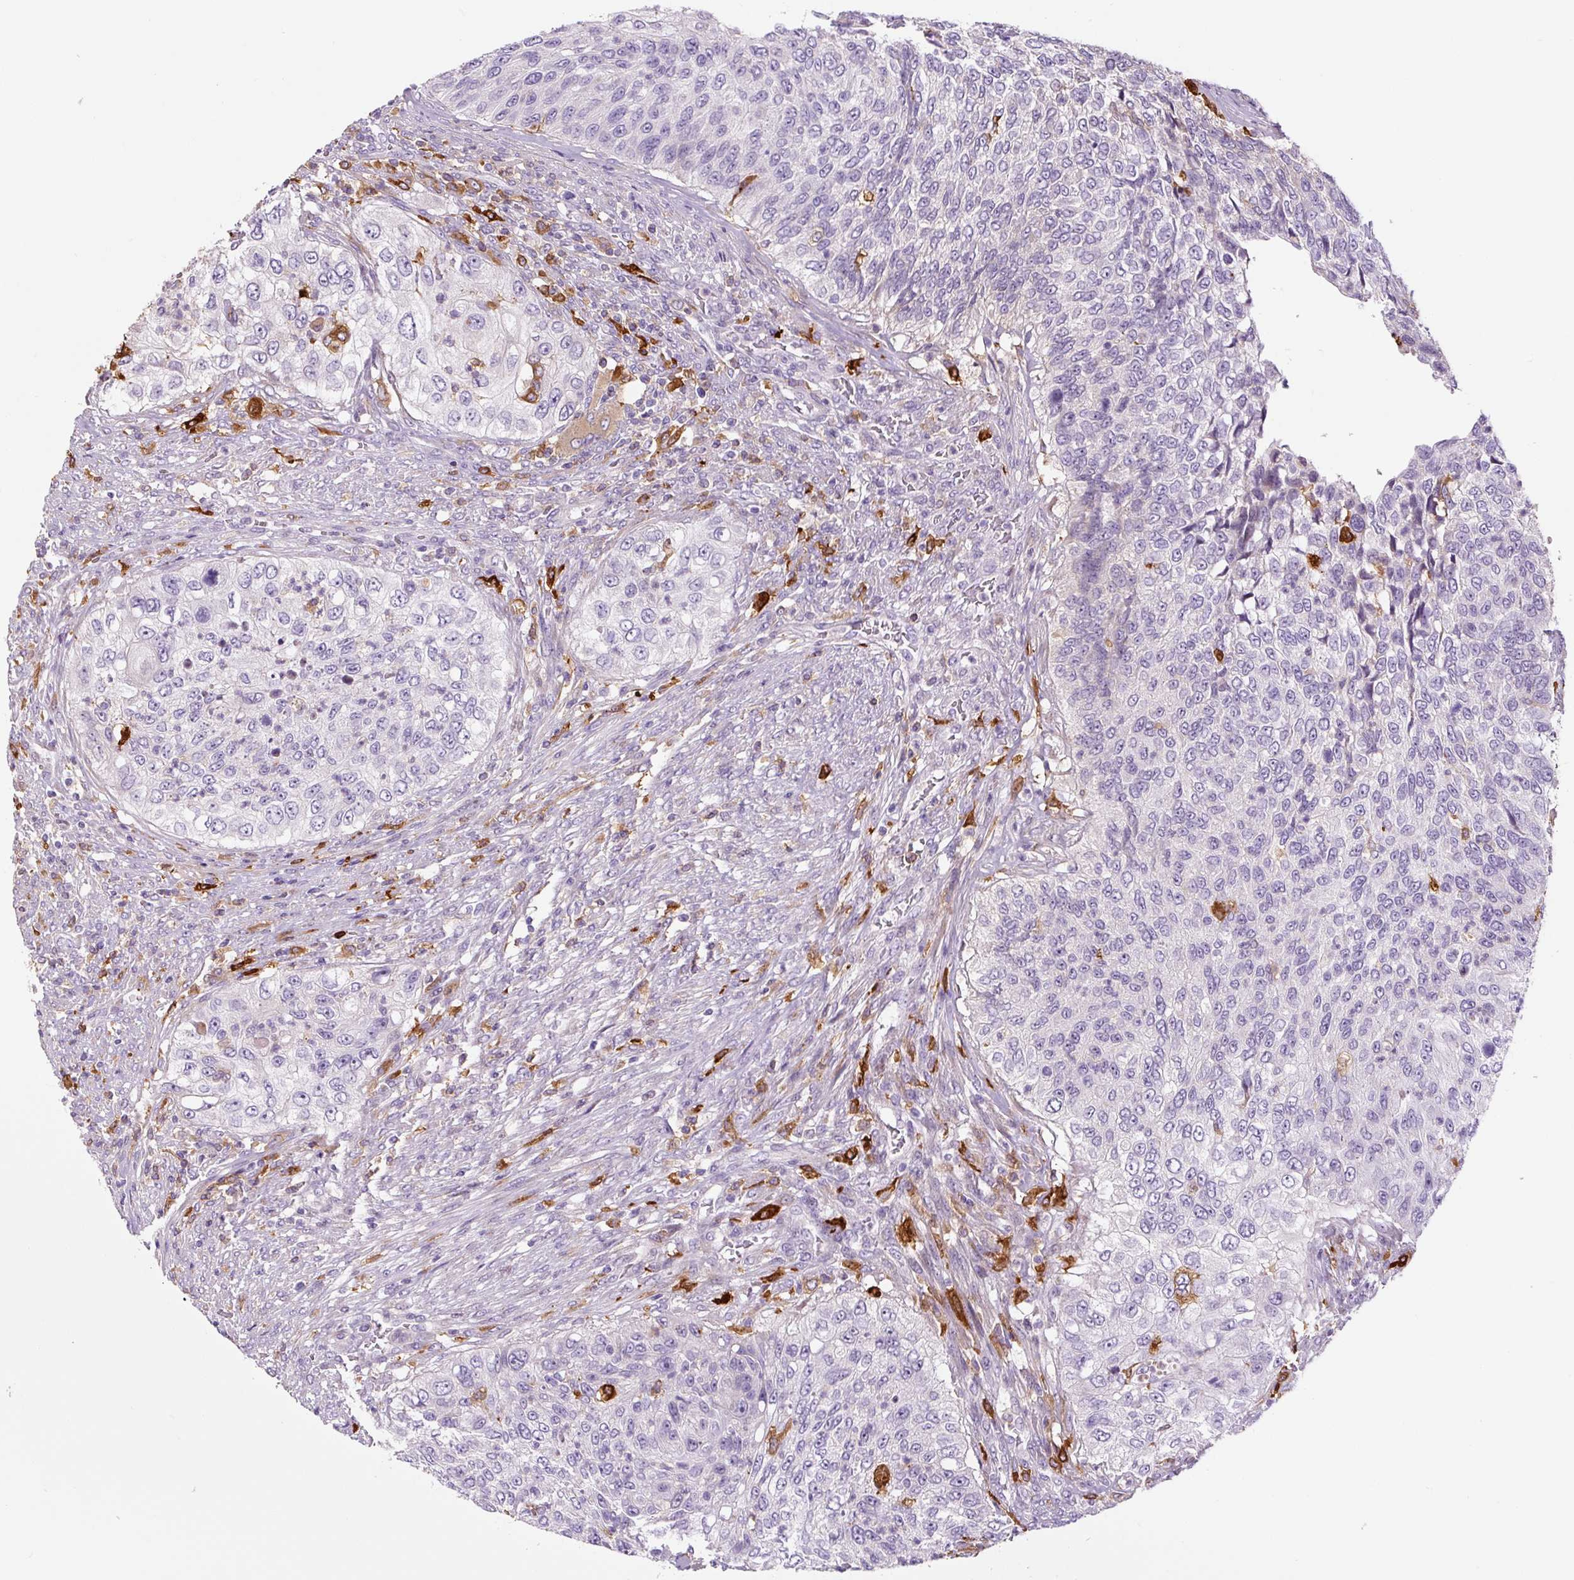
{"staining": {"intensity": "strong", "quantity": "<25%", "location": "cytoplasmic/membranous"}, "tissue": "urothelial cancer", "cell_type": "Tumor cells", "image_type": "cancer", "snomed": [{"axis": "morphology", "description": "Urothelial carcinoma, High grade"}, {"axis": "topography", "description": "Urinary bladder"}], "caption": "IHC of urothelial cancer shows medium levels of strong cytoplasmic/membranous expression in about <25% of tumor cells.", "gene": "FUT10", "patient": {"sex": "female", "age": 60}}